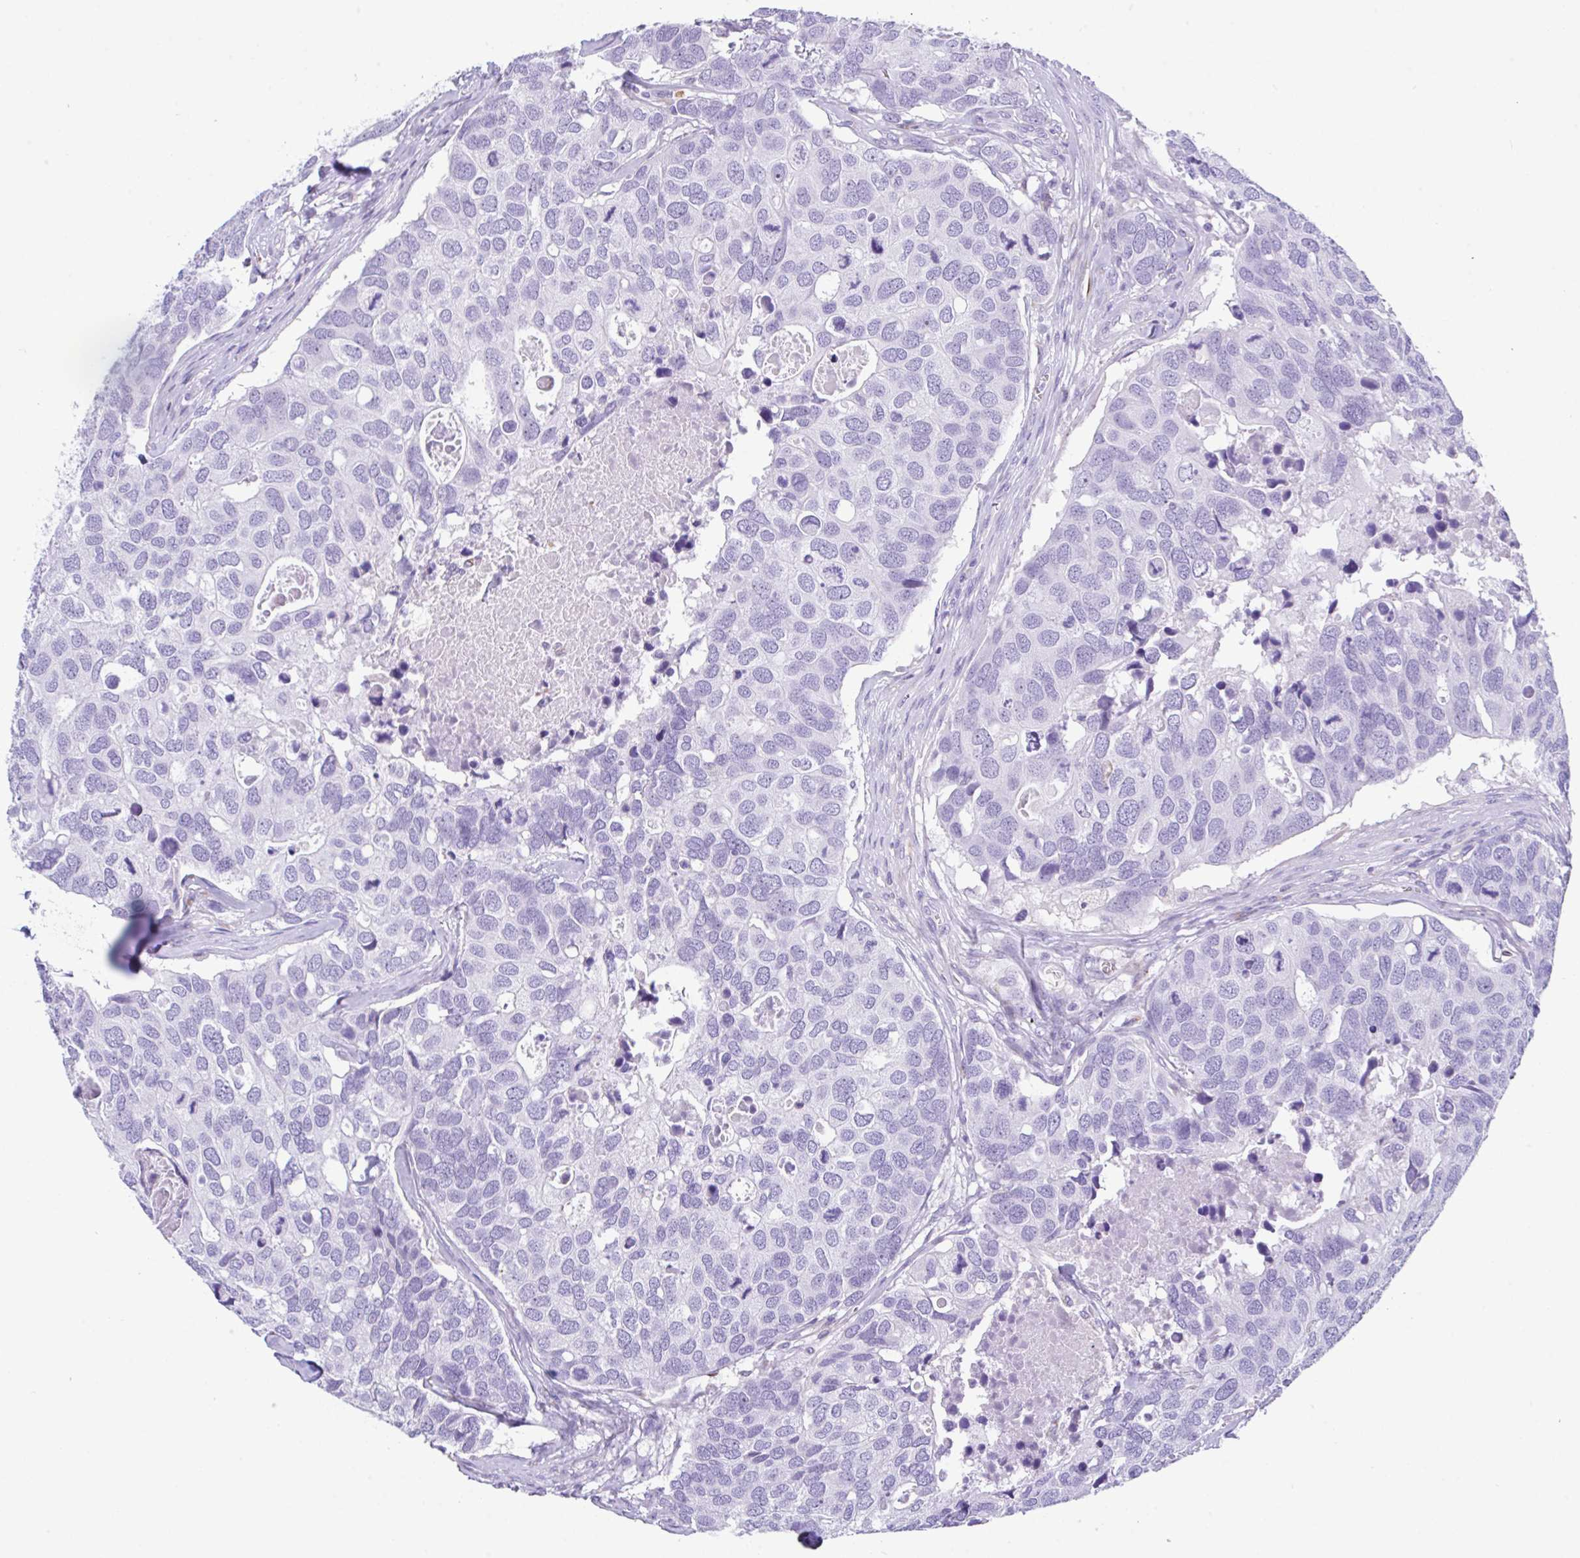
{"staining": {"intensity": "negative", "quantity": "none", "location": "none"}, "tissue": "breast cancer", "cell_type": "Tumor cells", "image_type": "cancer", "snomed": [{"axis": "morphology", "description": "Duct carcinoma"}, {"axis": "topography", "description": "Breast"}], "caption": "Breast cancer was stained to show a protein in brown. There is no significant staining in tumor cells.", "gene": "NDUFAF8", "patient": {"sex": "female", "age": 83}}